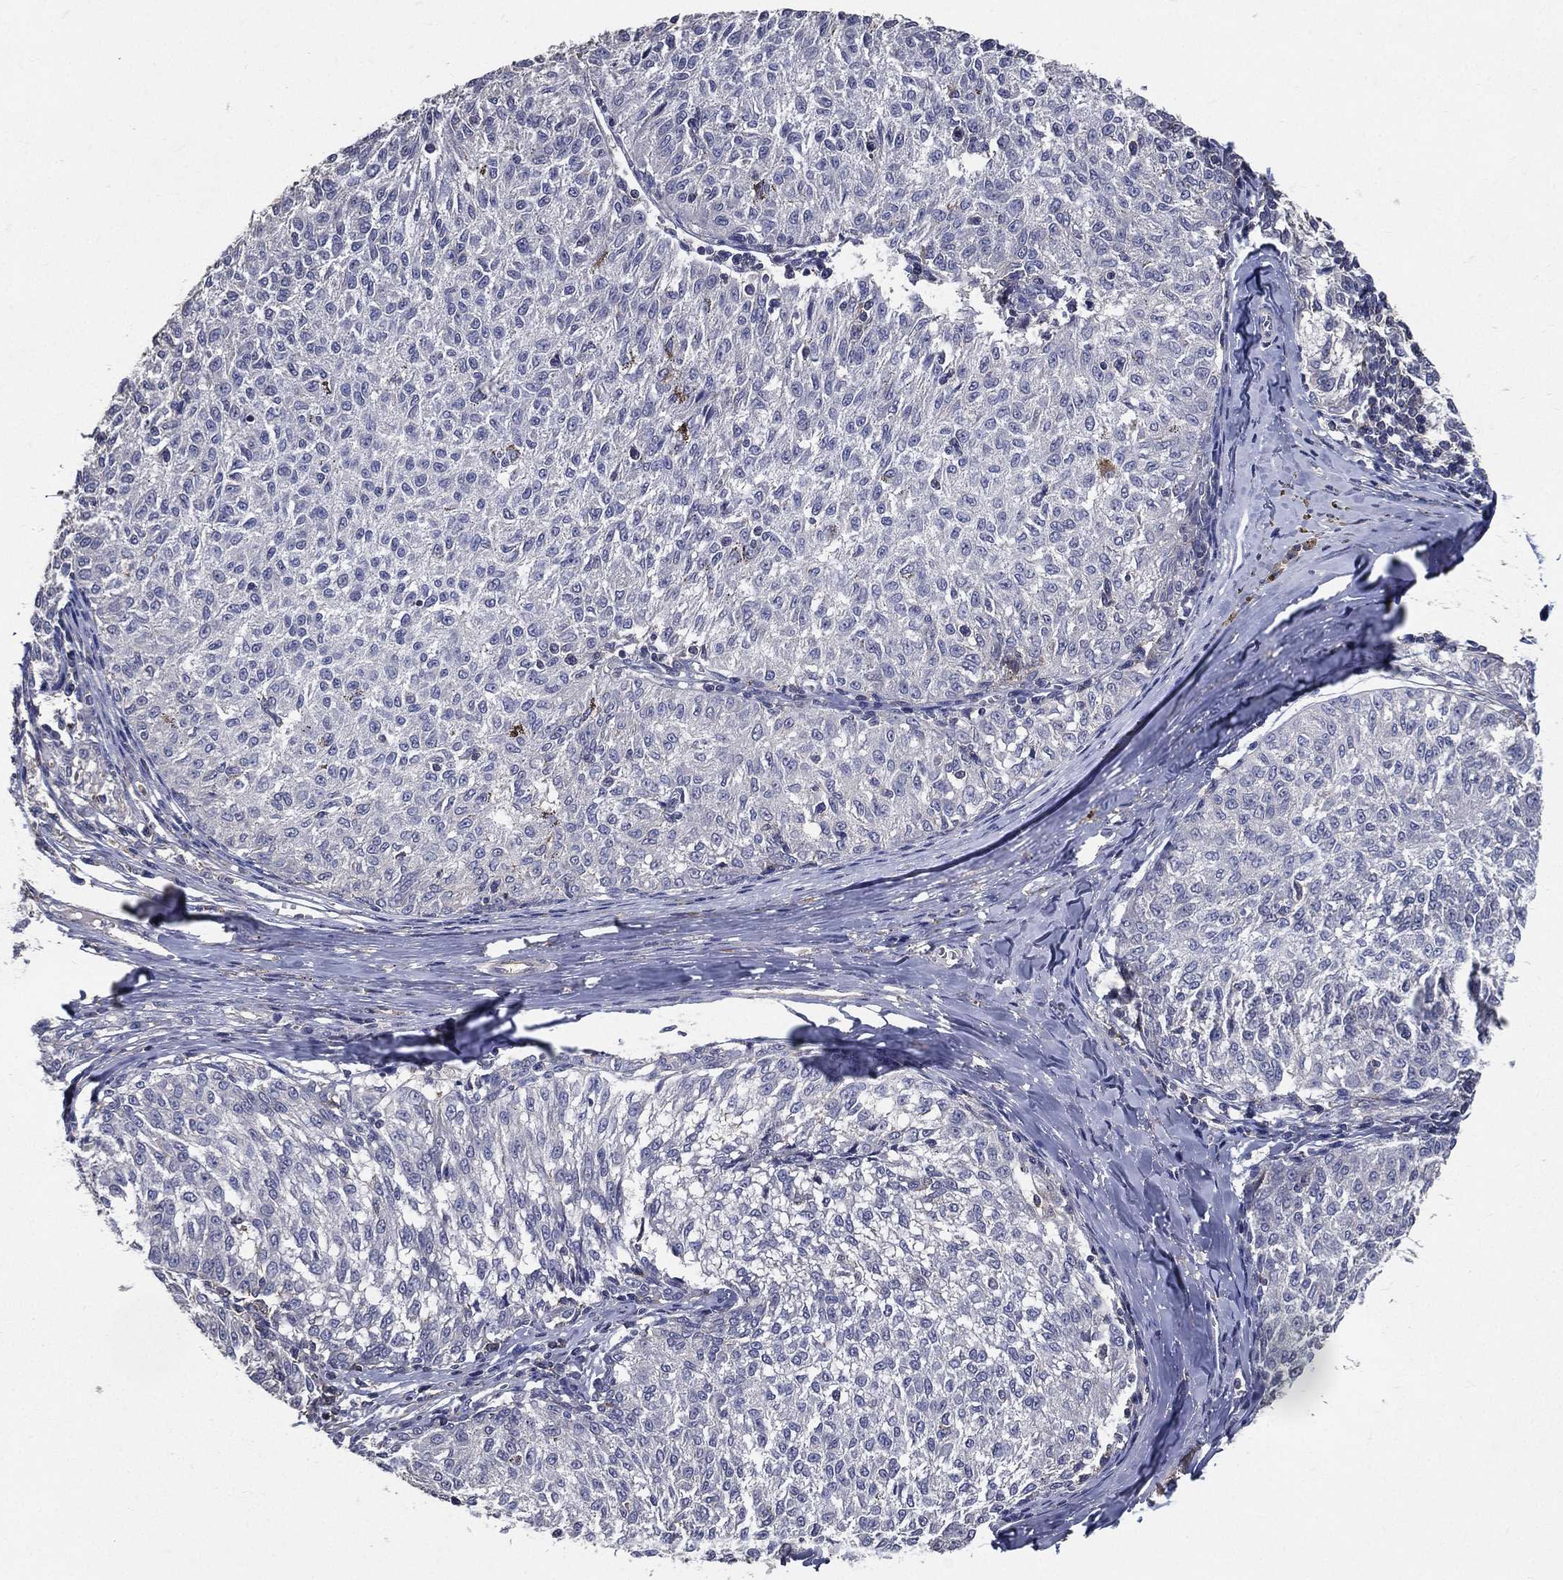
{"staining": {"intensity": "negative", "quantity": "none", "location": "none"}, "tissue": "melanoma", "cell_type": "Tumor cells", "image_type": "cancer", "snomed": [{"axis": "morphology", "description": "Malignant melanoma, NOS"}, {"axis": "topography", "description": "Skin"}], "caption": "A photomicrograph of malignant melanoma stained for a protein displays no brown staining in tumor cells. (Brightfield microscopy of DAB (3,3'-diaminobenzidine) immunohistochemistry (IHC) at high magnification).", "gene": "SERPINB2", "patient": {"sex": "female", "age": 72}}